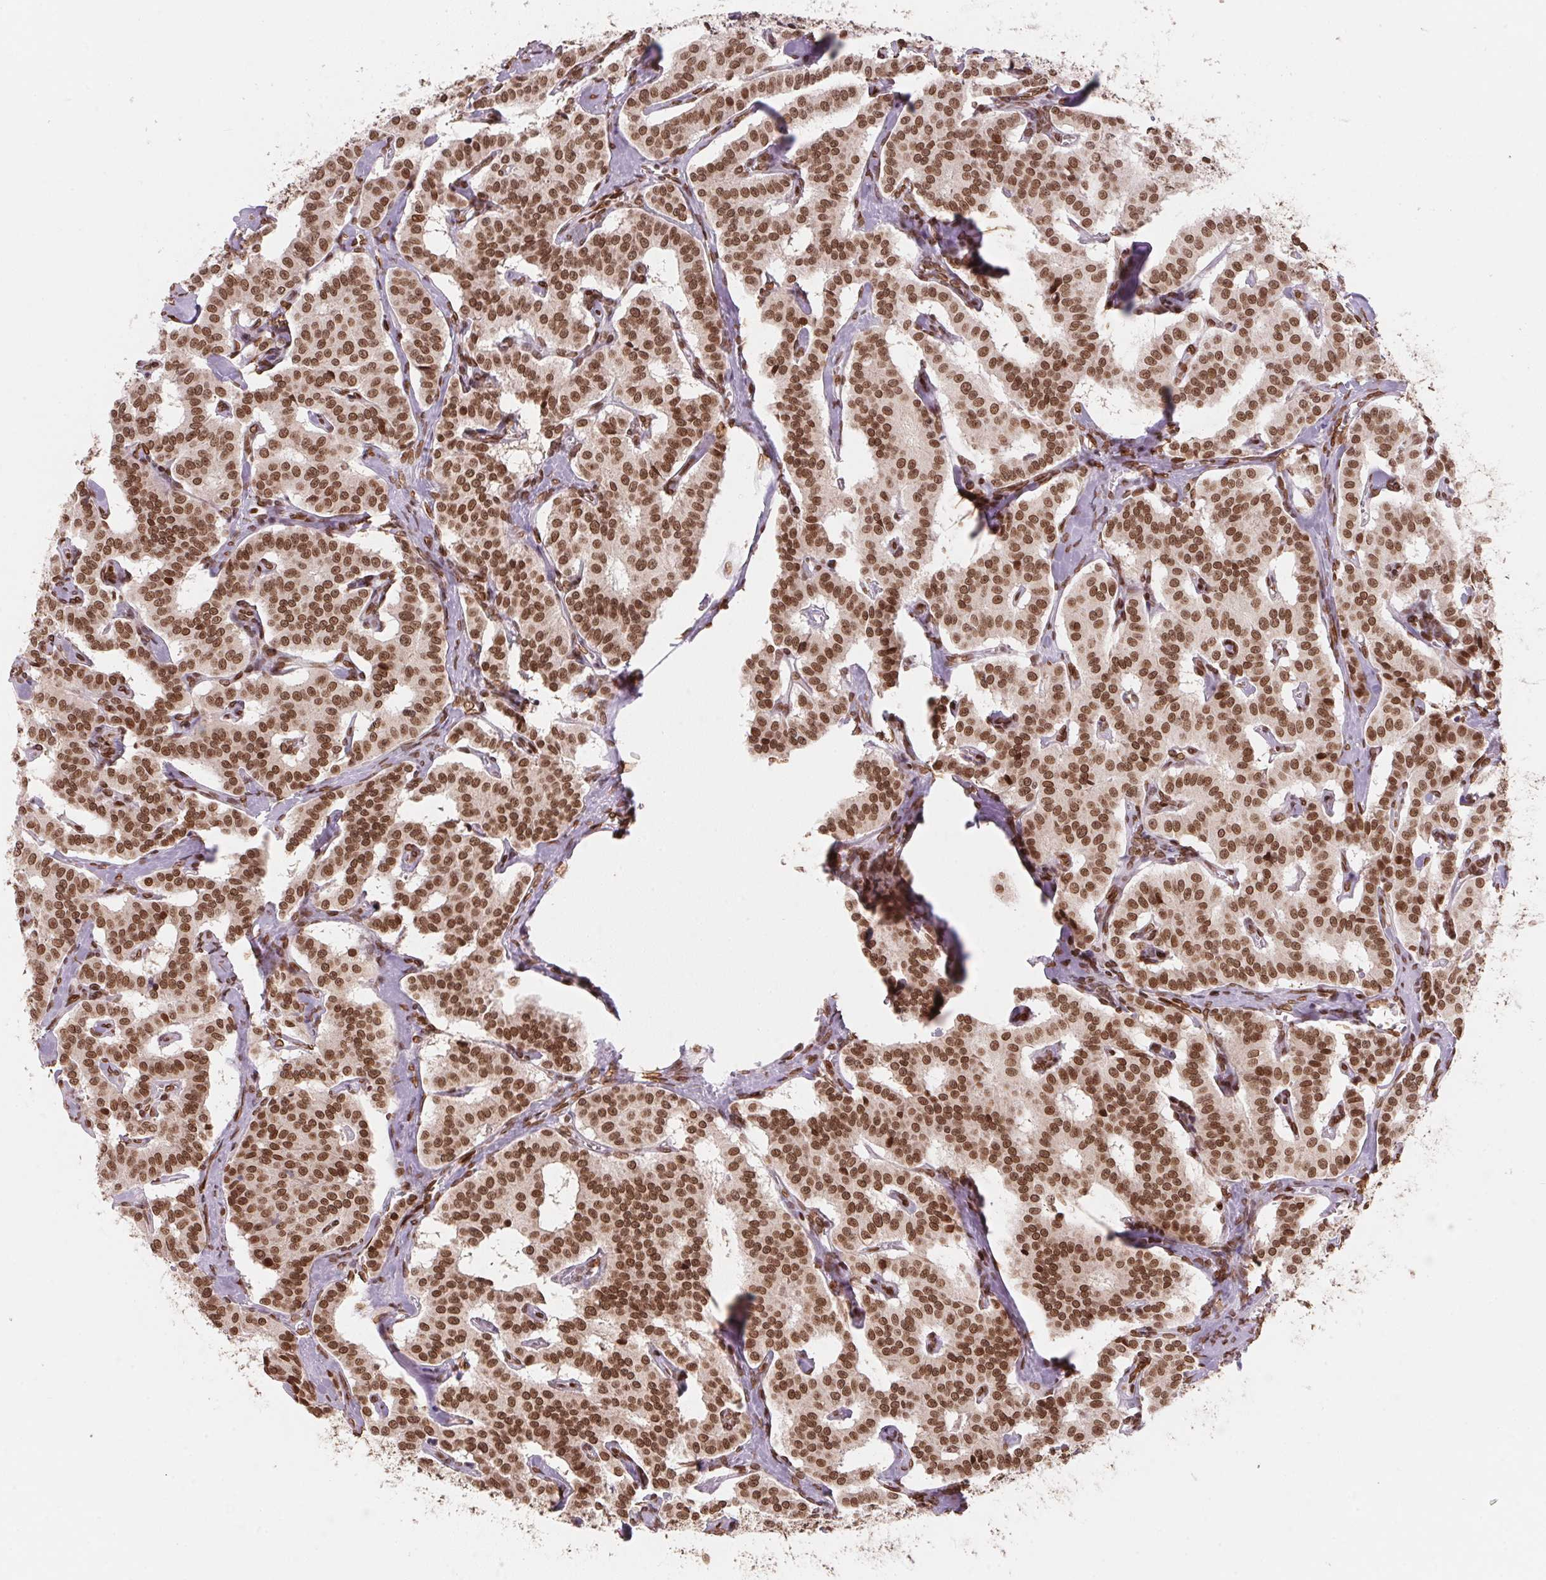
{"staining": {"intensity": "moderate", "quantity": ">75%", "location": "nuclear"}, "tissue": "carcinoid", "cell_type": "Tumor cells", "image_type": "cancer", "snomed": [{"axis": "morphology", "description": "Carcinoid, malignant, NOS"}, {"axis": "topography", "description": "Lung"}], "caption": "Protein expression analysis of carcinoid shows moderate nuclear staining in approximately >75% of tumor cells.", "gene": "SAP30BP", "patient": {"sex": "female", "age": 46}}